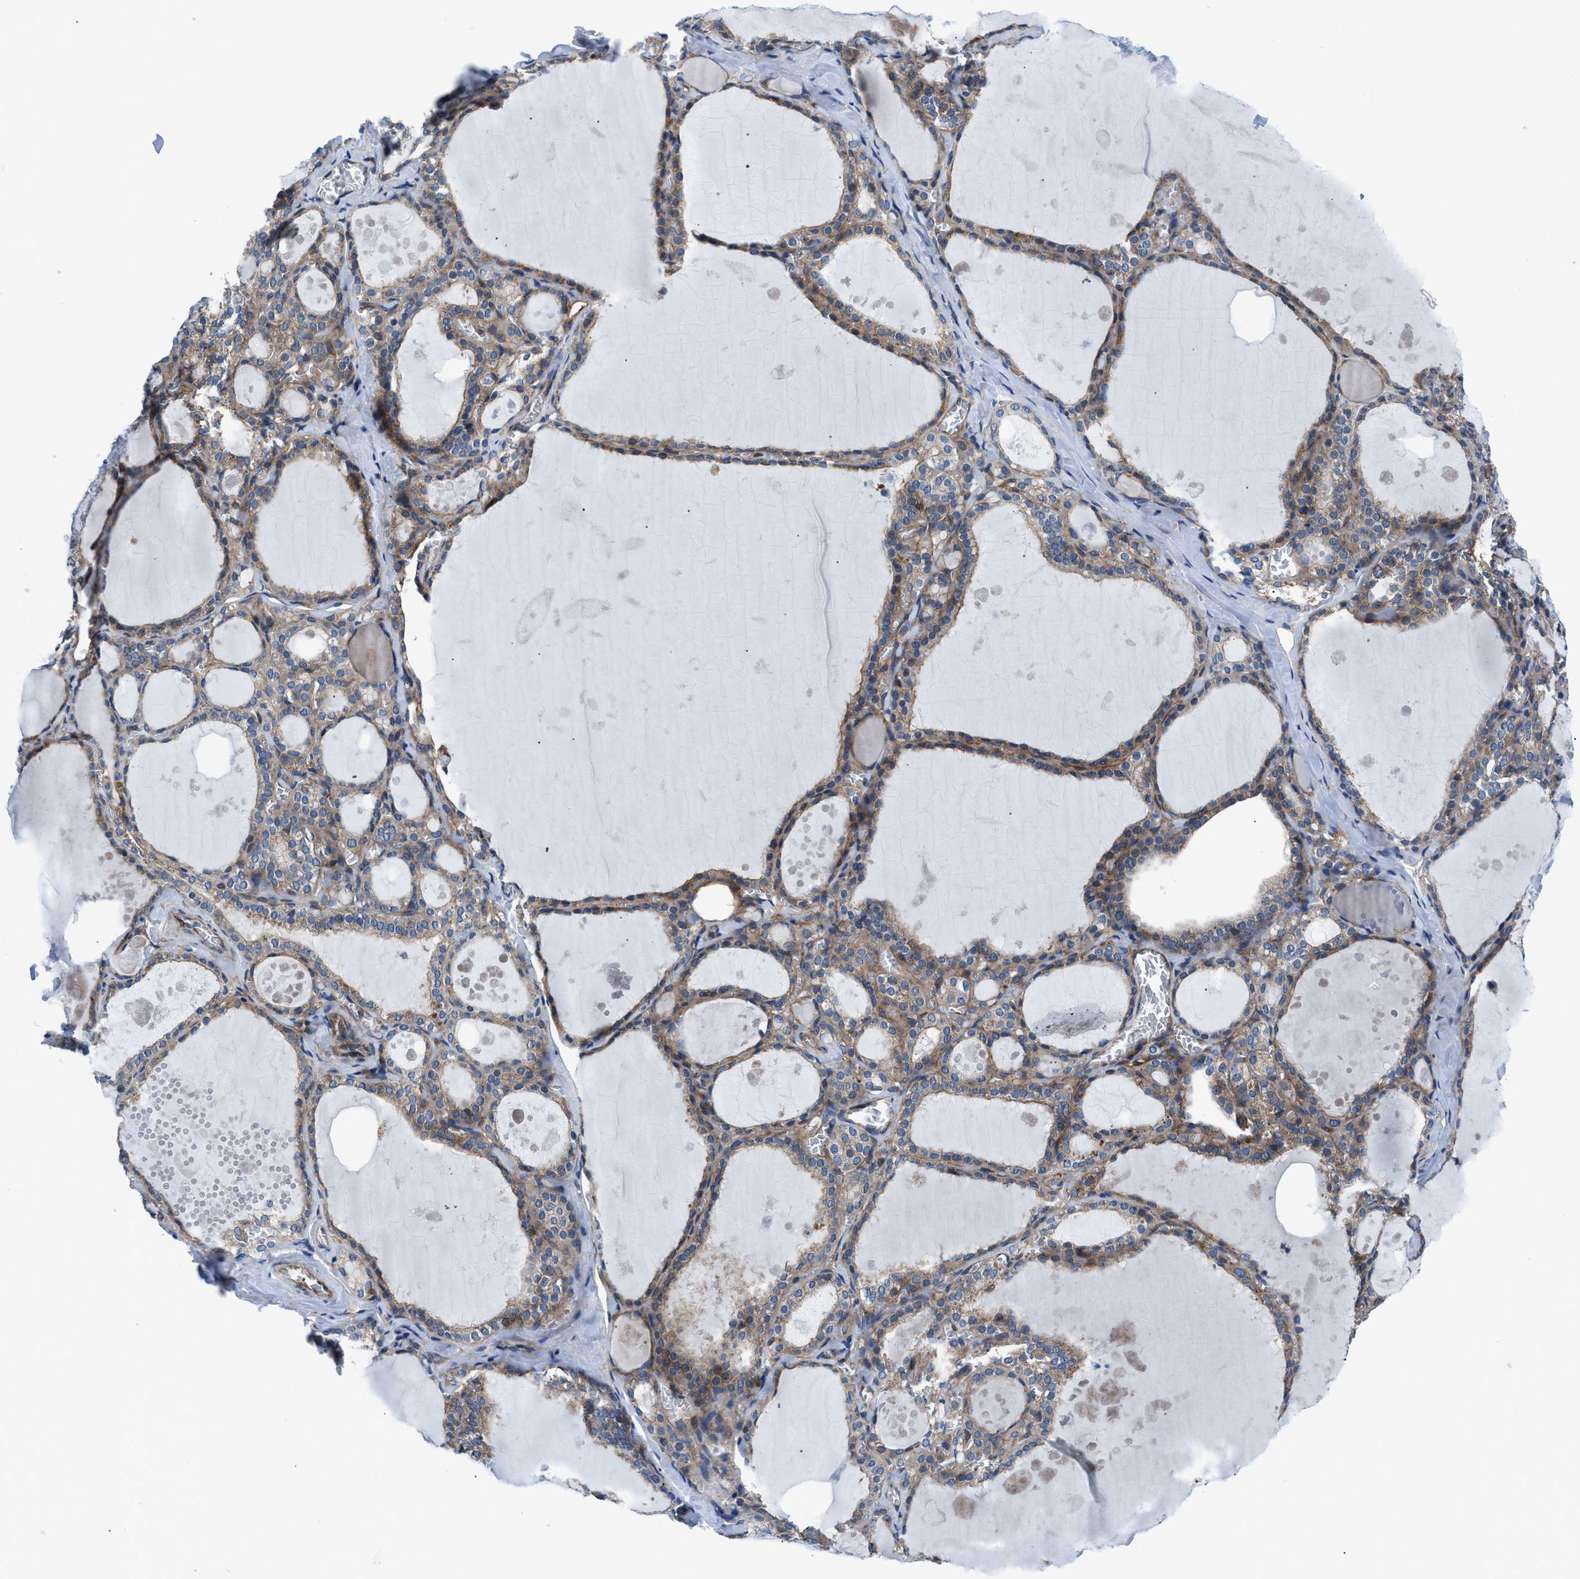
{"staining": {"intensity": "moderate", "quantity": ">75%", "location": "cytoplasmic/membranous"}, "tissue": "thyroid gland", "cell_type": "Glandular cells", "image_type": "normal", "snomed": [{"axis": "morphology", "description": "Normal tissue, NOS"}, {"axis": "topography", "description": "Thyroid gland"}], "caption": "A brown stain labels moderate cytoplasmic/membranous positivity of a protein in glandular cells of unremarkable human thyroid gland. (Brightfield microscopy of DAB IHC at high magnification).", "gene": "TRIP4", "patient": {"sex": "male", "age": 56}}